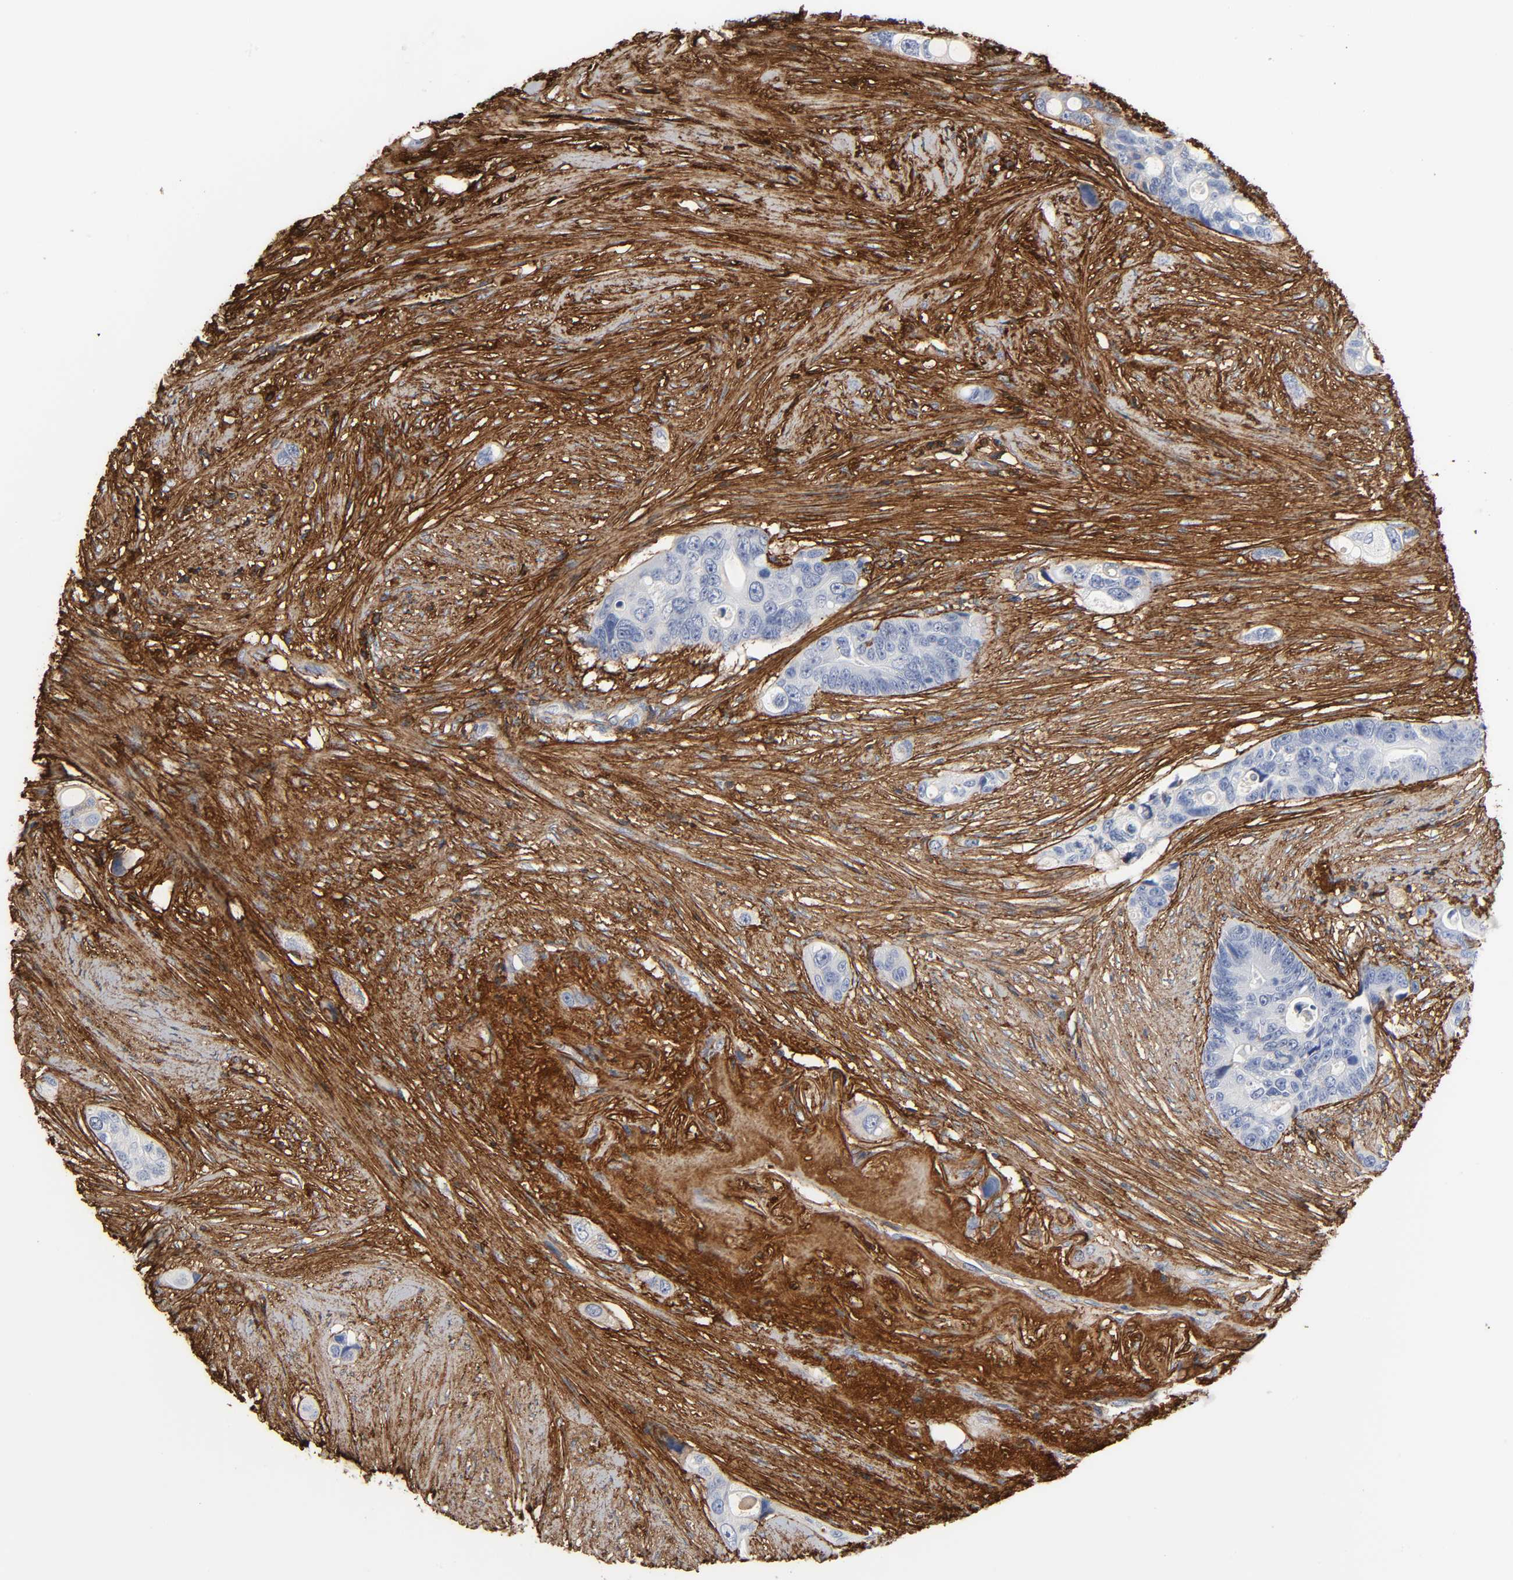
{"staining": {"intensity": "negative", "quantity": "none", "location": "none"}, "tissue": "colorectal cancer", "cell_type": "Tumor cells", "image_type": "cancer", "snomed": [{"axis": "morphology", "description": "Adenocarcinoma, NOS"}, {"axis": "topography", "description": "Colon"}], "caption": "Tumor cells show no significant positivity in adenocarcinoma (colorectal). (DAB (3,3'-diaminobenzidine) IHC with hematoxylin counter stain).", "gene": "FBLN1", "patient": {"sex": "female", "age": 57}}